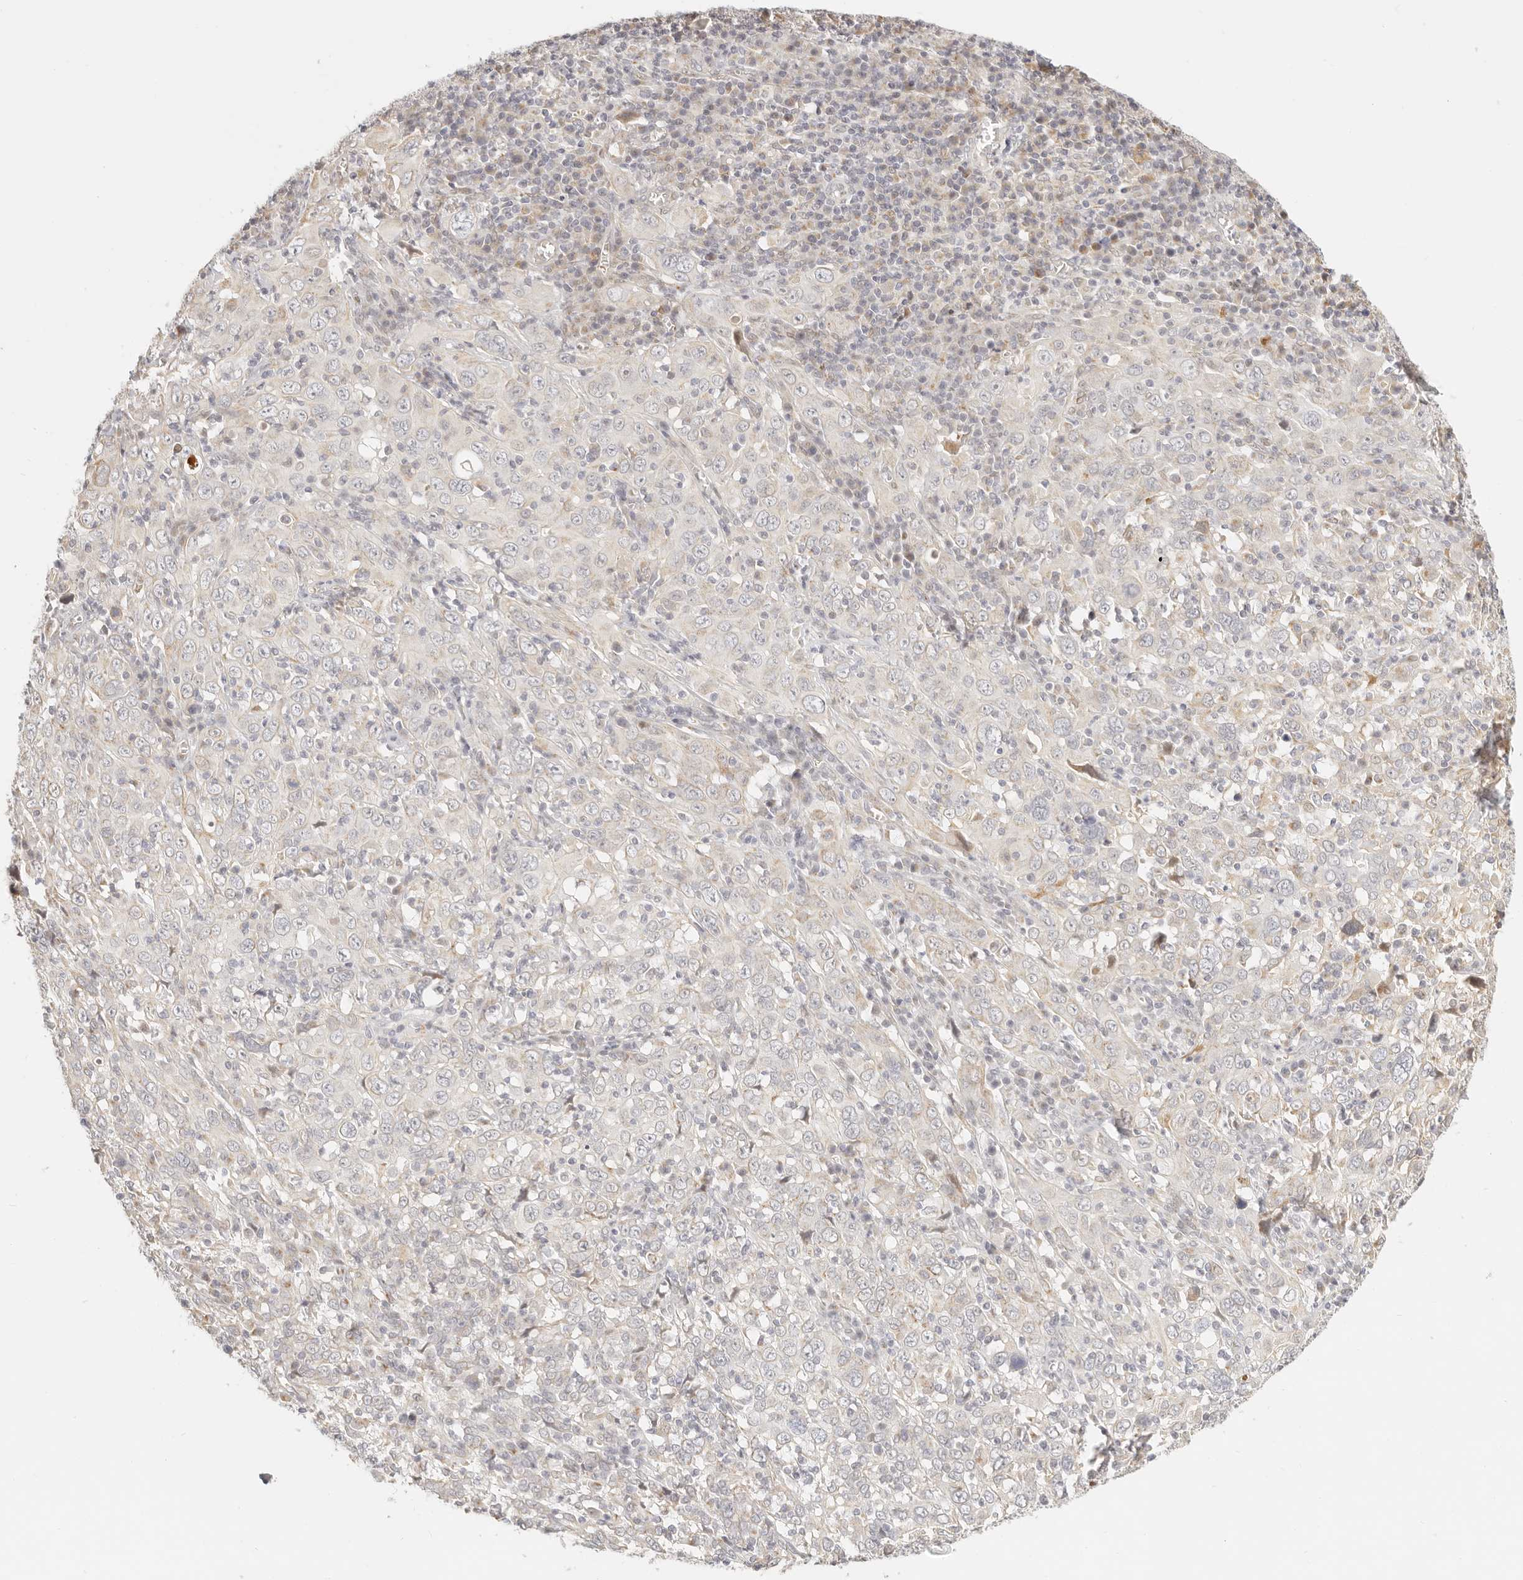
{"staining": {"intensity": "negative", "quantity": "none", "location": "none"}, "tissue": "cervical cancer", "cell_type": "Tumor cells", "image_type": "cancer", "snomed": [{"axis": "morphology", "description": "Squamous cell carcinoma, NOS"}, {"axis": "topography", "description": "Cervix"}], "caption": "Tumor cells are negative for protein expression in human cervical cancer.", "gene": "FAM20B", "patient": {"sex": "female", "age": 46}}